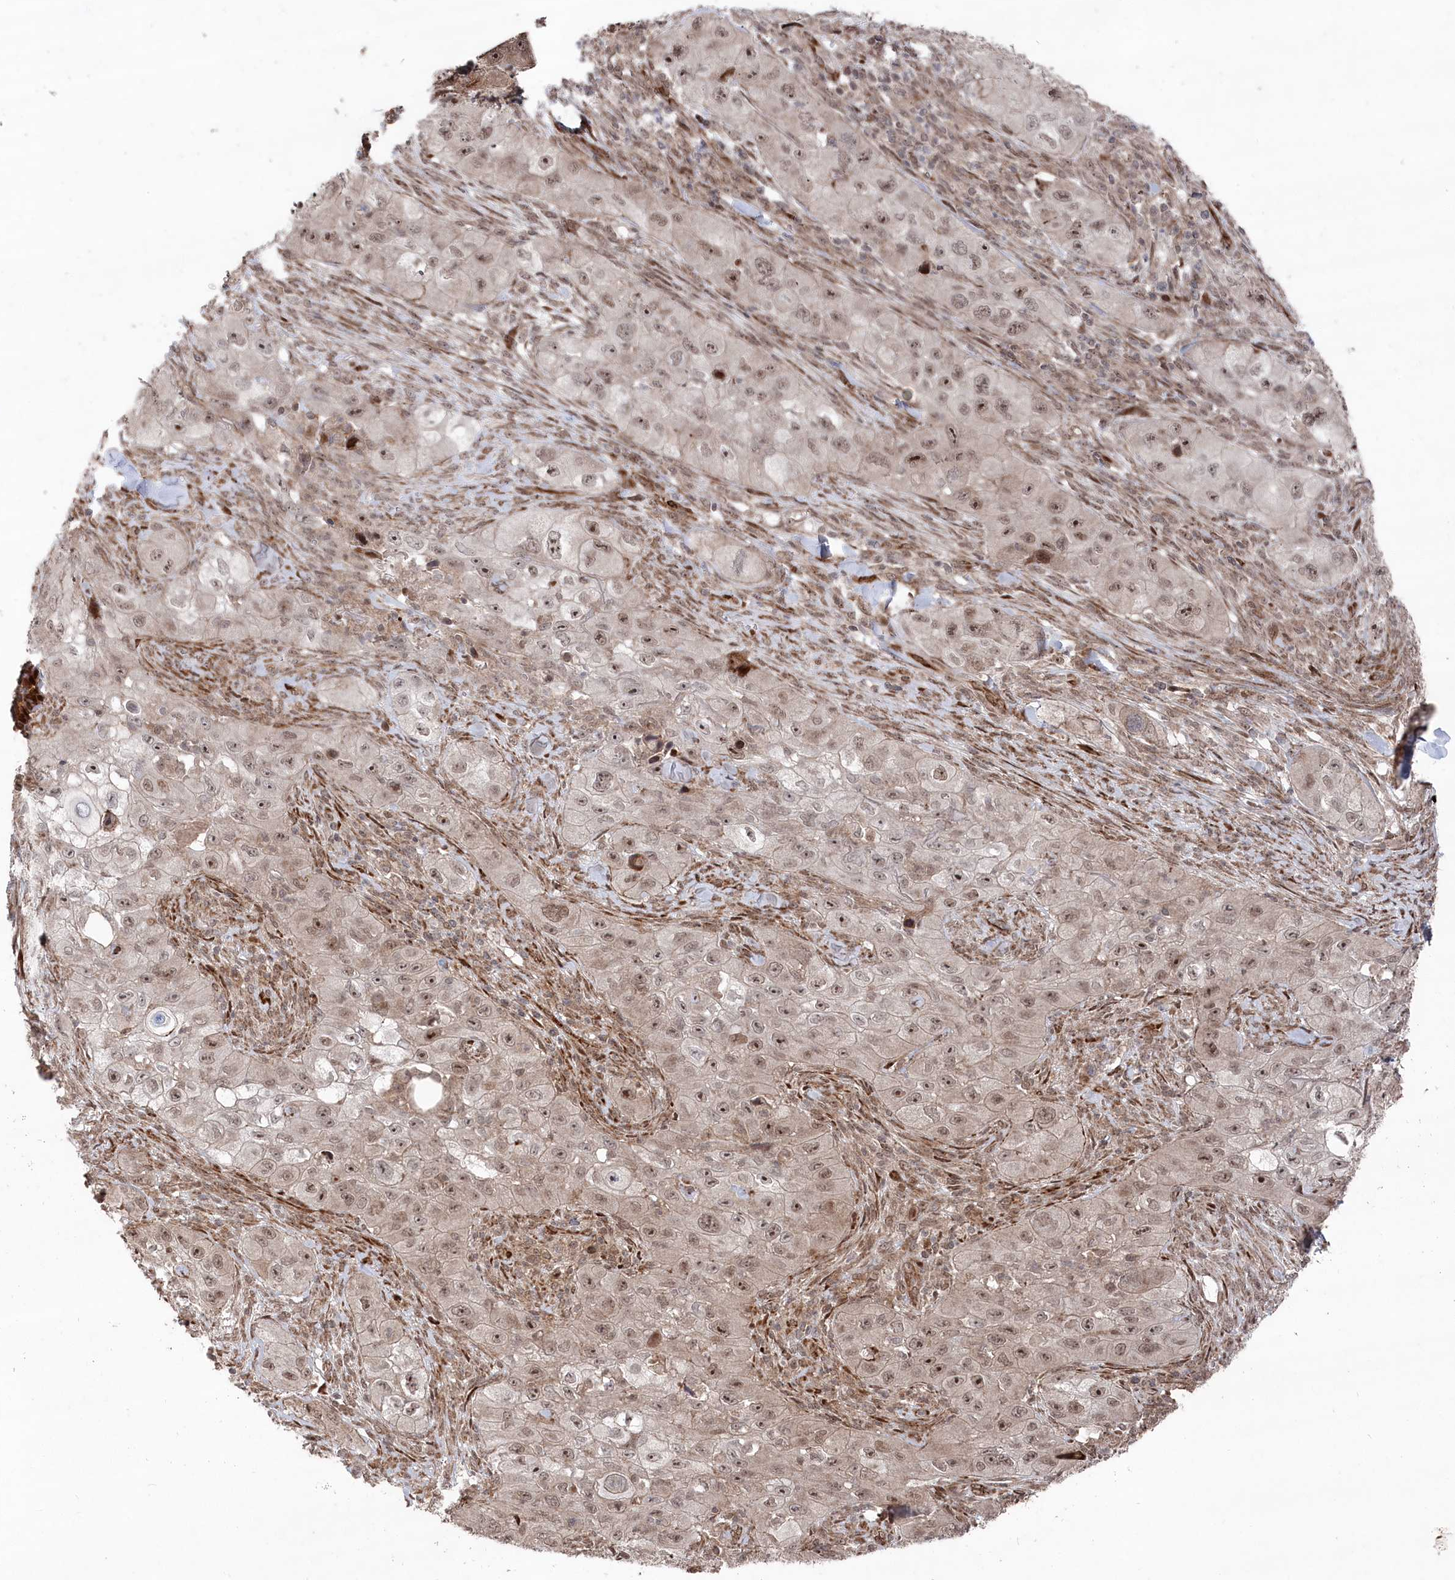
{"staining": {"intensity": "moderate", "quantity": ">75%", "location": "nuclear"}, "tissue": "skin cancer", "cell_type": "Tumor cells", "image_type": "cancer", "snomed": [{"axis": "morphology", "description": "Squamous cell carcinoma, NOS"}, {"axis": "topography", "description": "Skin"}, {"axis": "topography", "description": "Subcutis"}], "caption": "Protein staining demonstrates moderate nuclear staining in approximately >75% of tumor cells in skin cancer.", "gene": "POLR3A", "patient": {"sex": "male", "age": 73}}